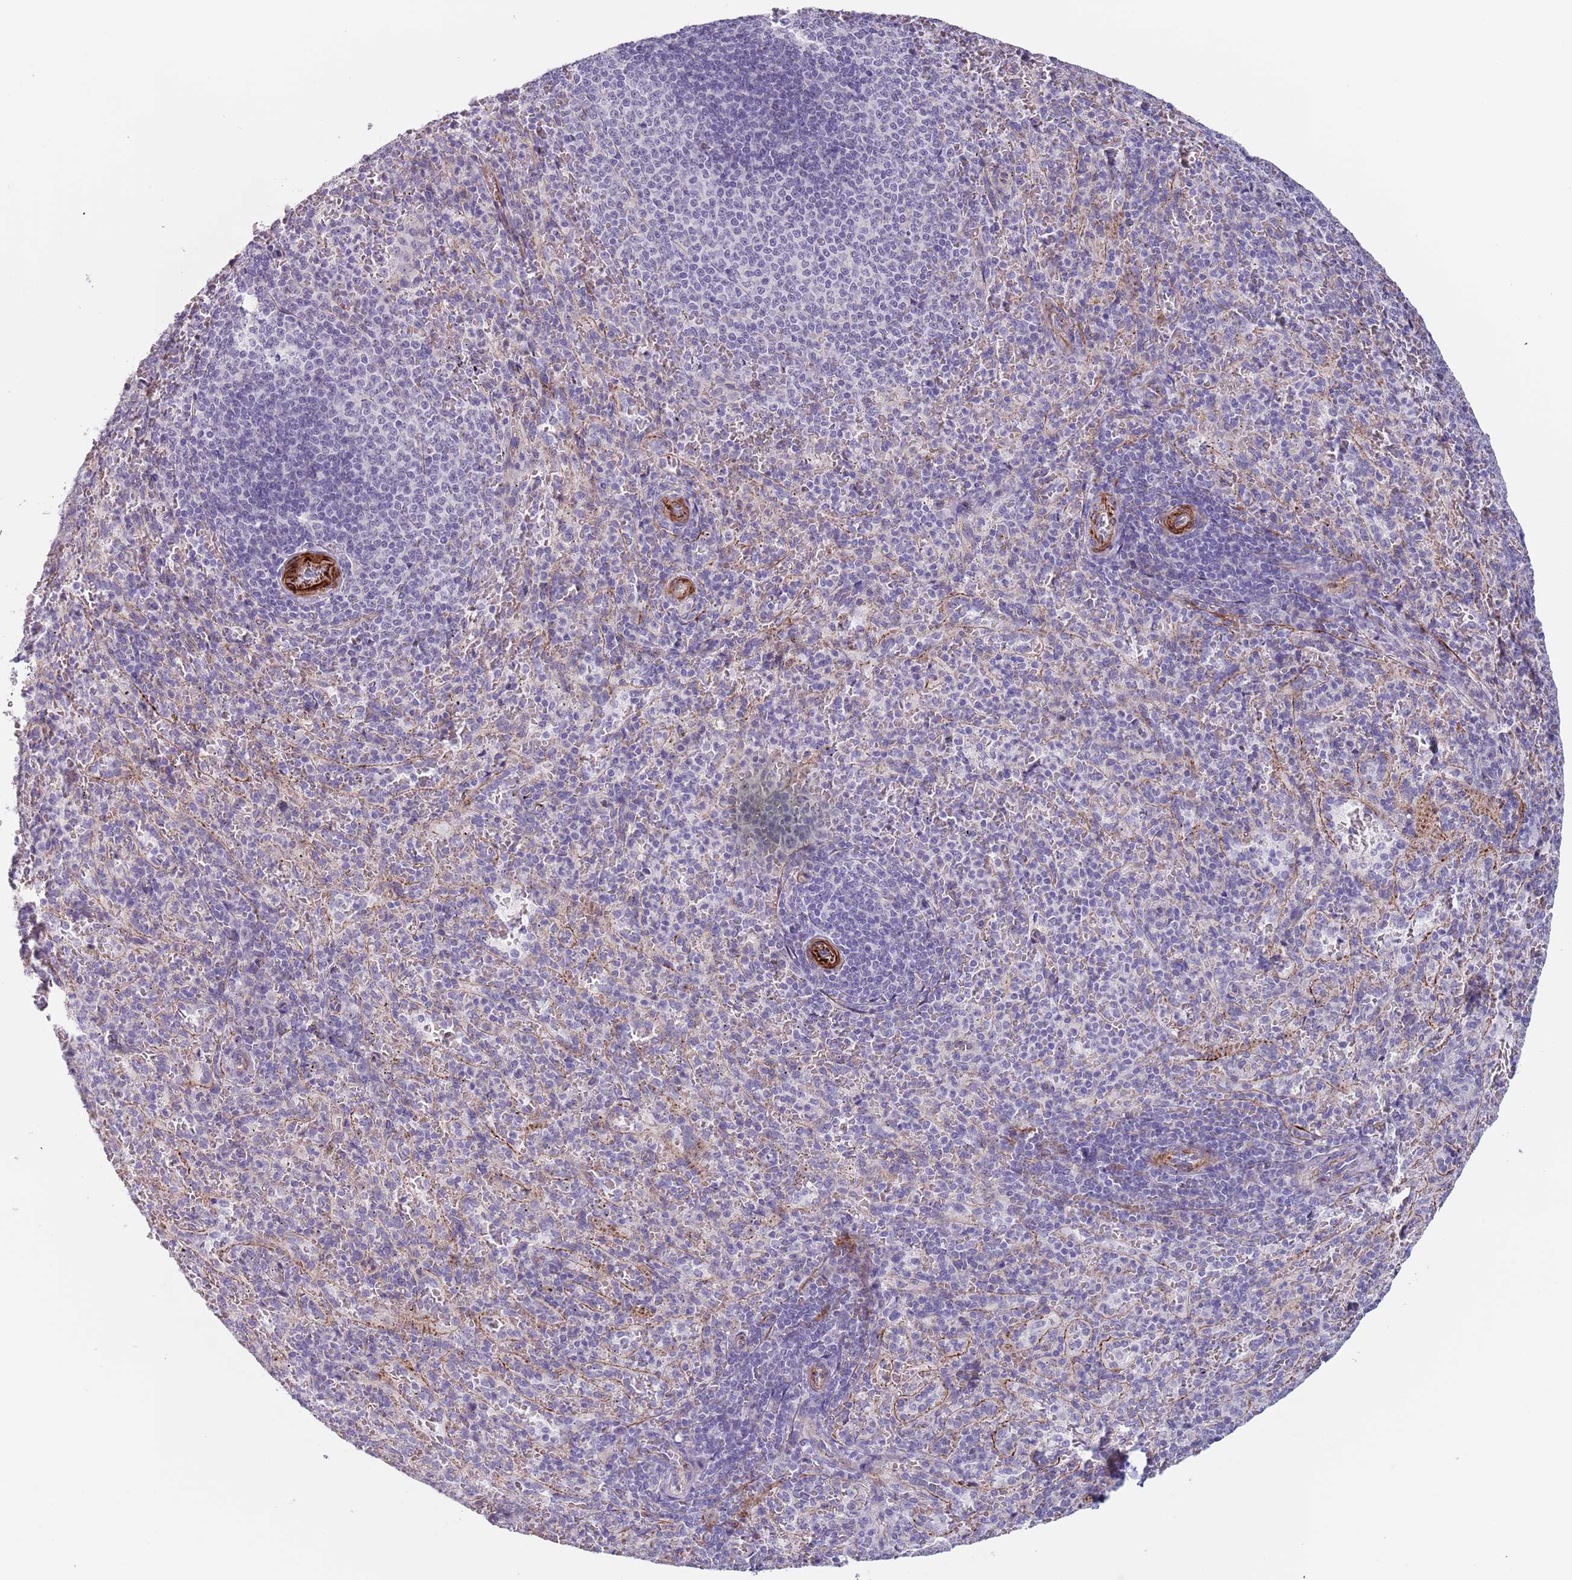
{"staining": {"intensity": "negative", "quantity": "none", "location": "none"}, "tissue": "spleen", "cell_type": "Cells in red pulp", "image_type": "normal", "snomed": [{"axis": "morphology", "description": "Normal tissue, NOS"}, {"axis": "topography", "description": "Spleen"}], "caption": "Immunohistochemical staining of normal spleen displays no significant staining in cells in red pulp.", "gene": "OR5A2", "patient": {"sex": "female", "age": 21}}